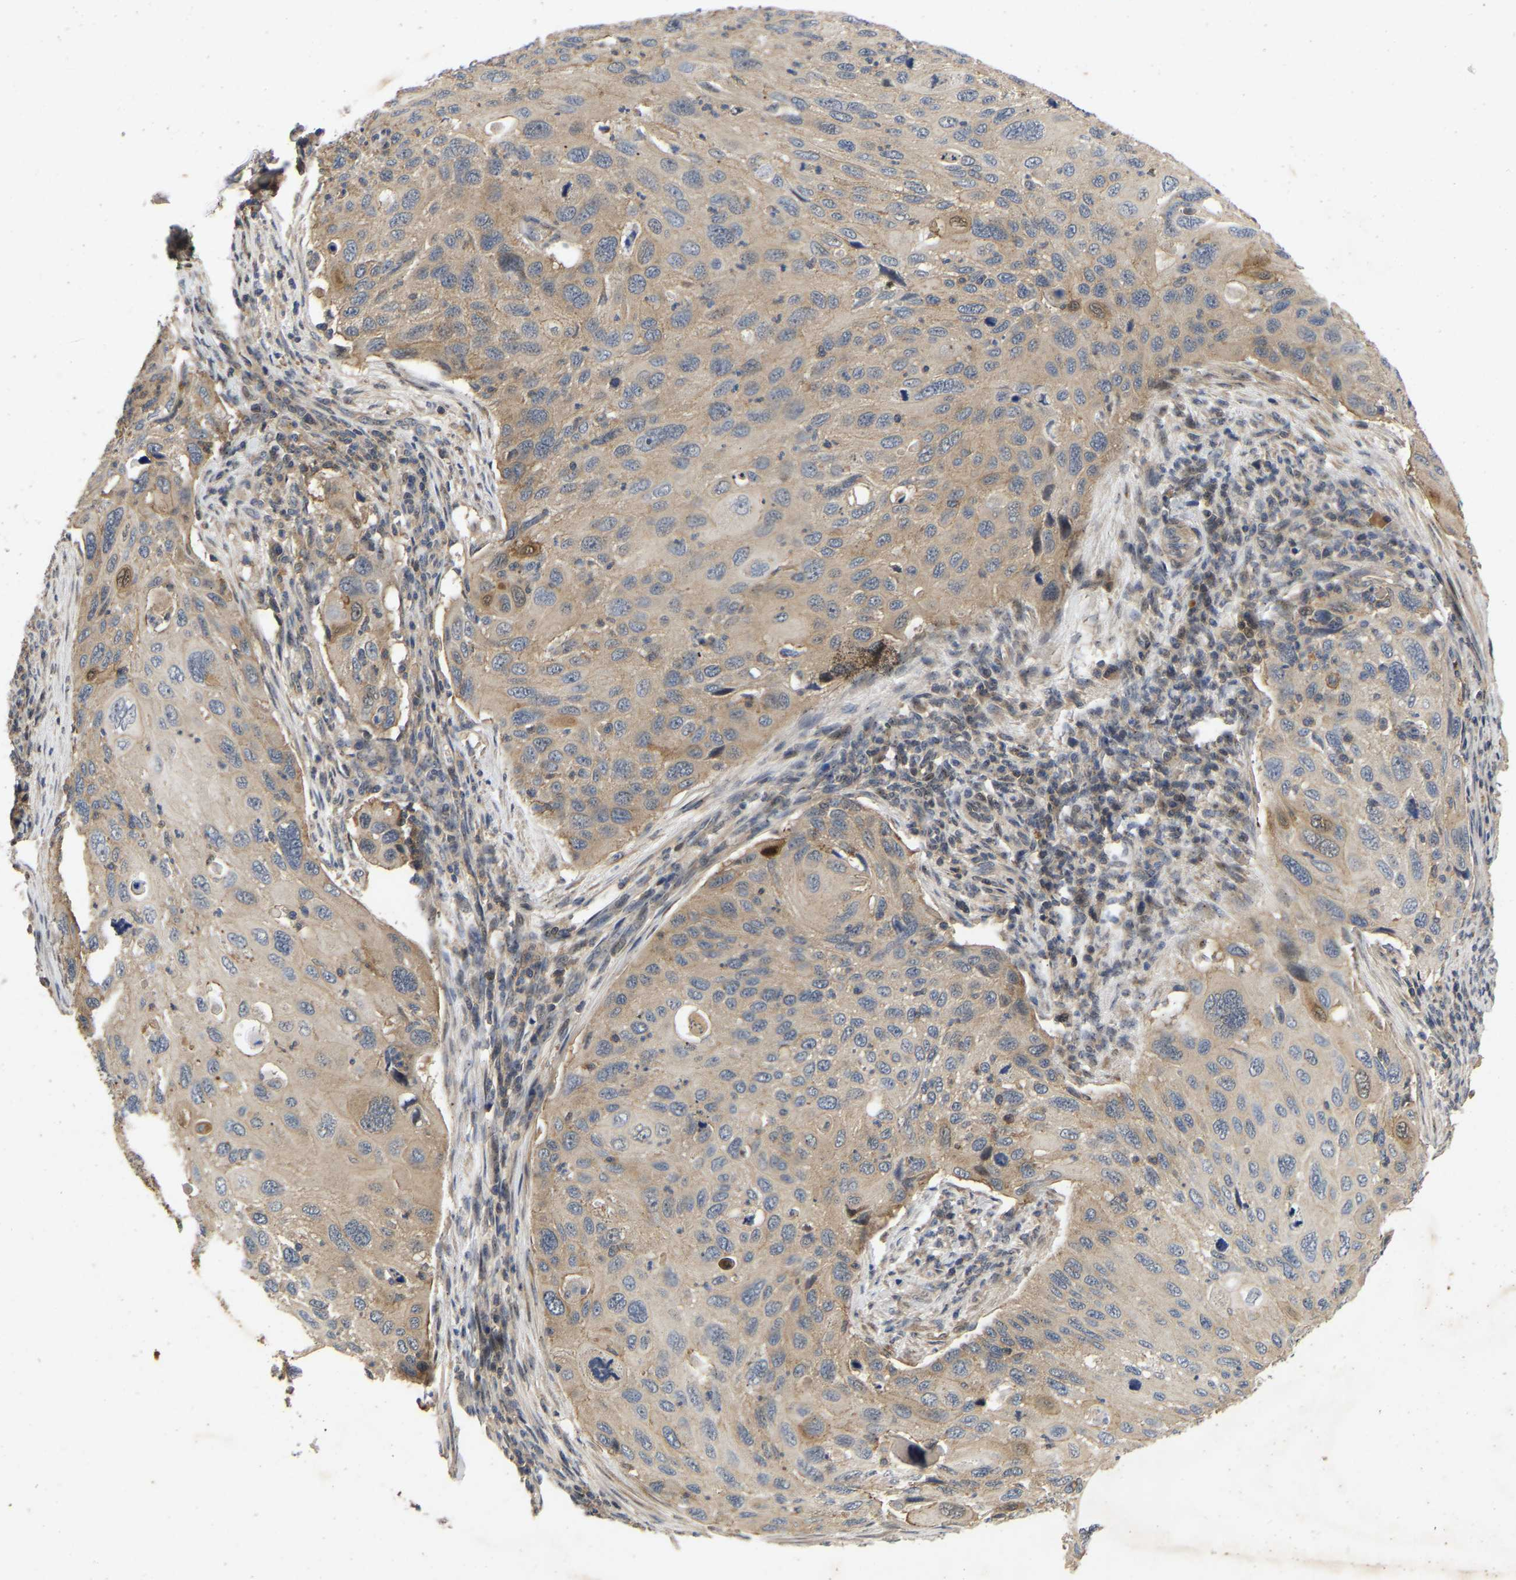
{"staining": {"intensity": "weak", "quantity": "25%-75%", "location": "cytoplasmic/membranous"}, "tissue": "cervical cancer", "cell_type": "Tumor cells", "image_type": "cancer", "snomed": [{"axis": "morphology", "description": "Squamous cell carcinoma, NOS"}, {"axis": "topography", "description": "Cervix"}], "caption": "An IHC micrograph of tumor tissue is shown. Protein staining in brown shows weak cytoplasmic/membranous positivity in squamous cell carcinoma (cervical) within tumor cells.", "gene": "PRDM14", "patient": {"sex": "female", "age": 70}}